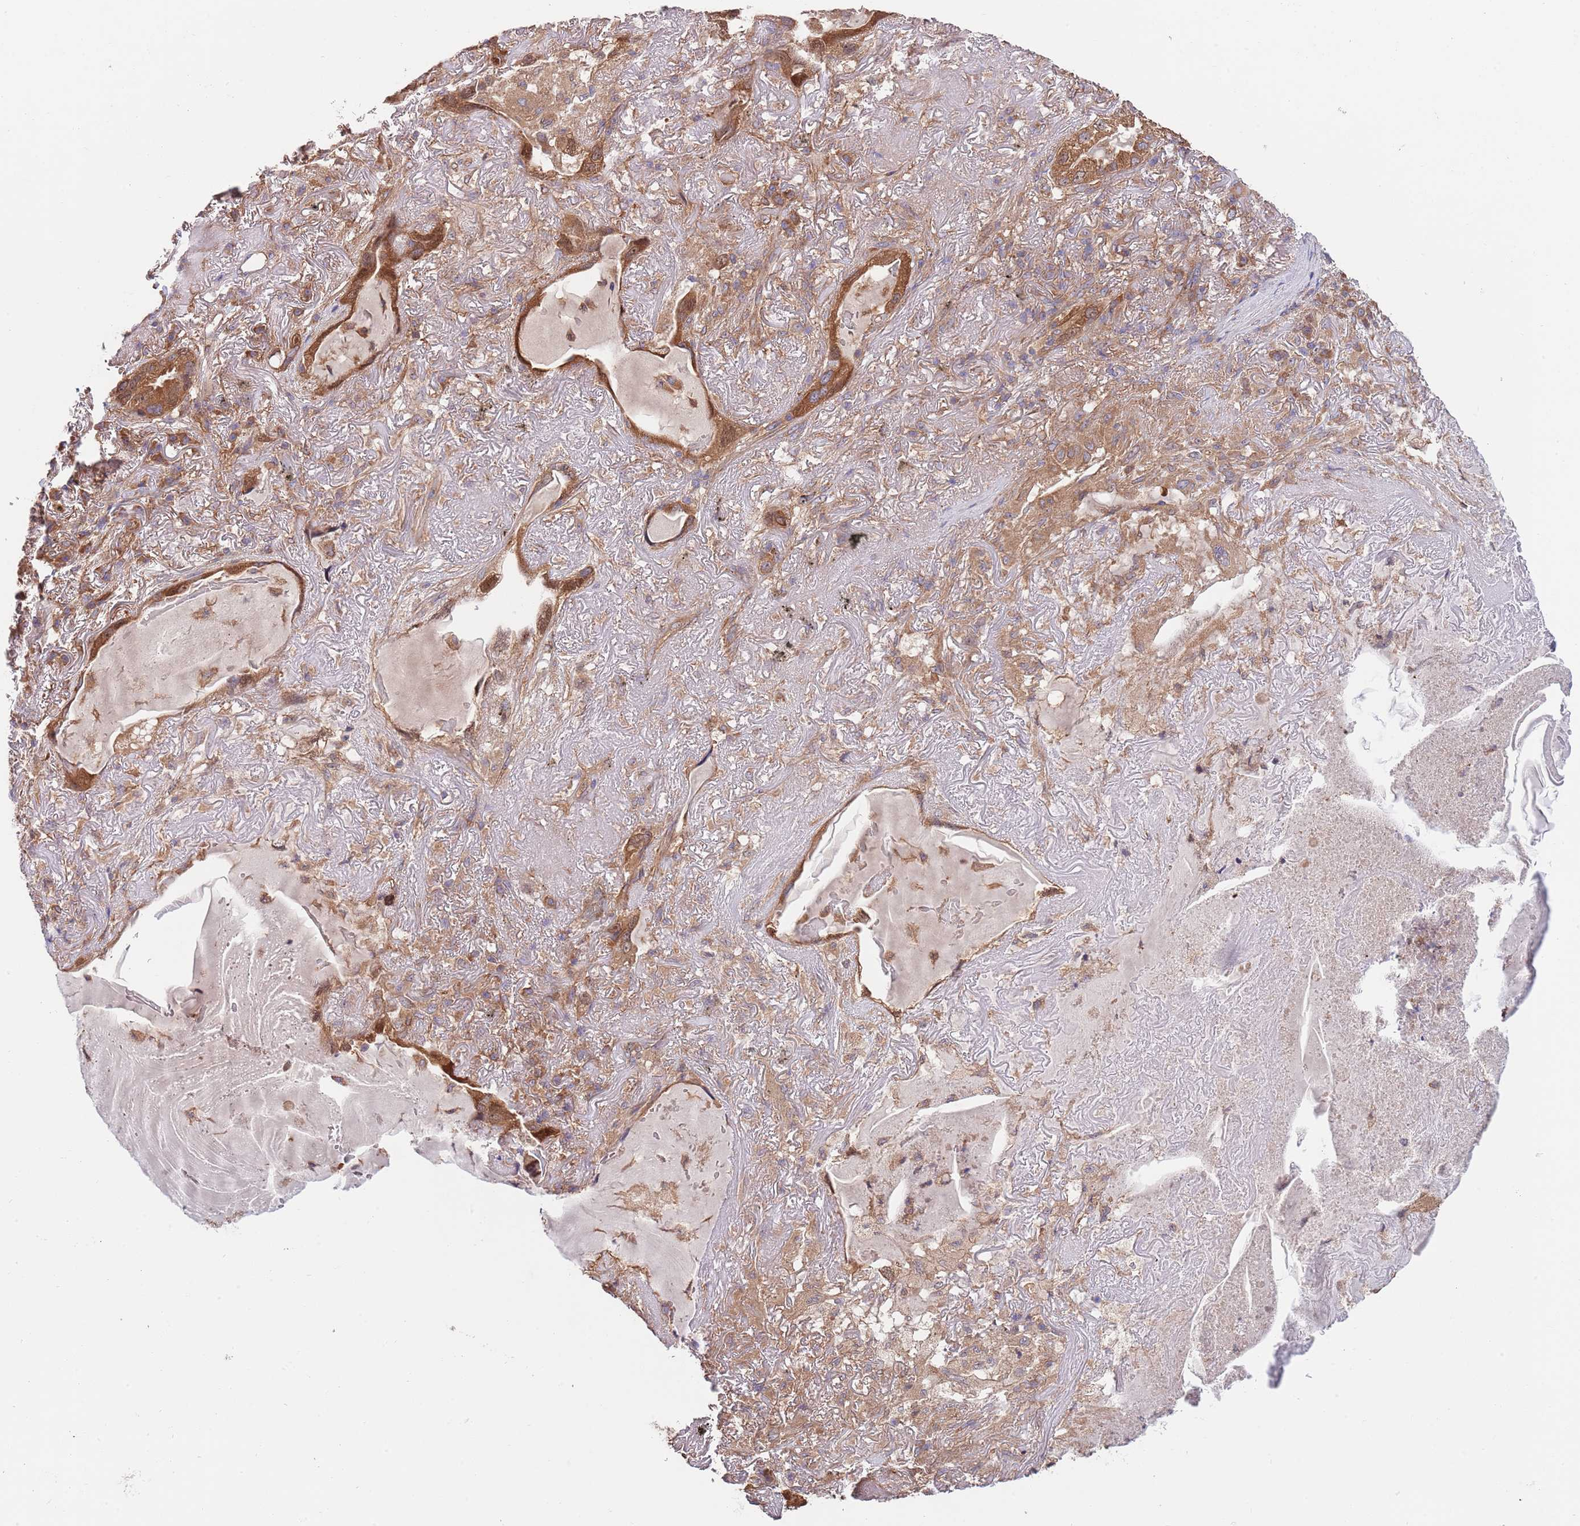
{"staining": {"intensity": "moderate", "quantity": ">75%", "location": "cytoplasmic/membranous"}, "tissue": "lung cancer", "cell_type": "Tumor cells", "image_type": "cancer", "snomed": [{"axis": "morphology", "description": "Adenocarcinoma, NOS"}, {"axis": "topography", "description": "Lung"}], "caption": "The image exhibits immunohistochemical staining of lung cancer (adenocarcinoma). There is moderate cytoplasmic/membranous positivity is present in about >75% of tumor cells.", "gene": "EIF3F", "patient": {"sex": "female", "age": 69}}